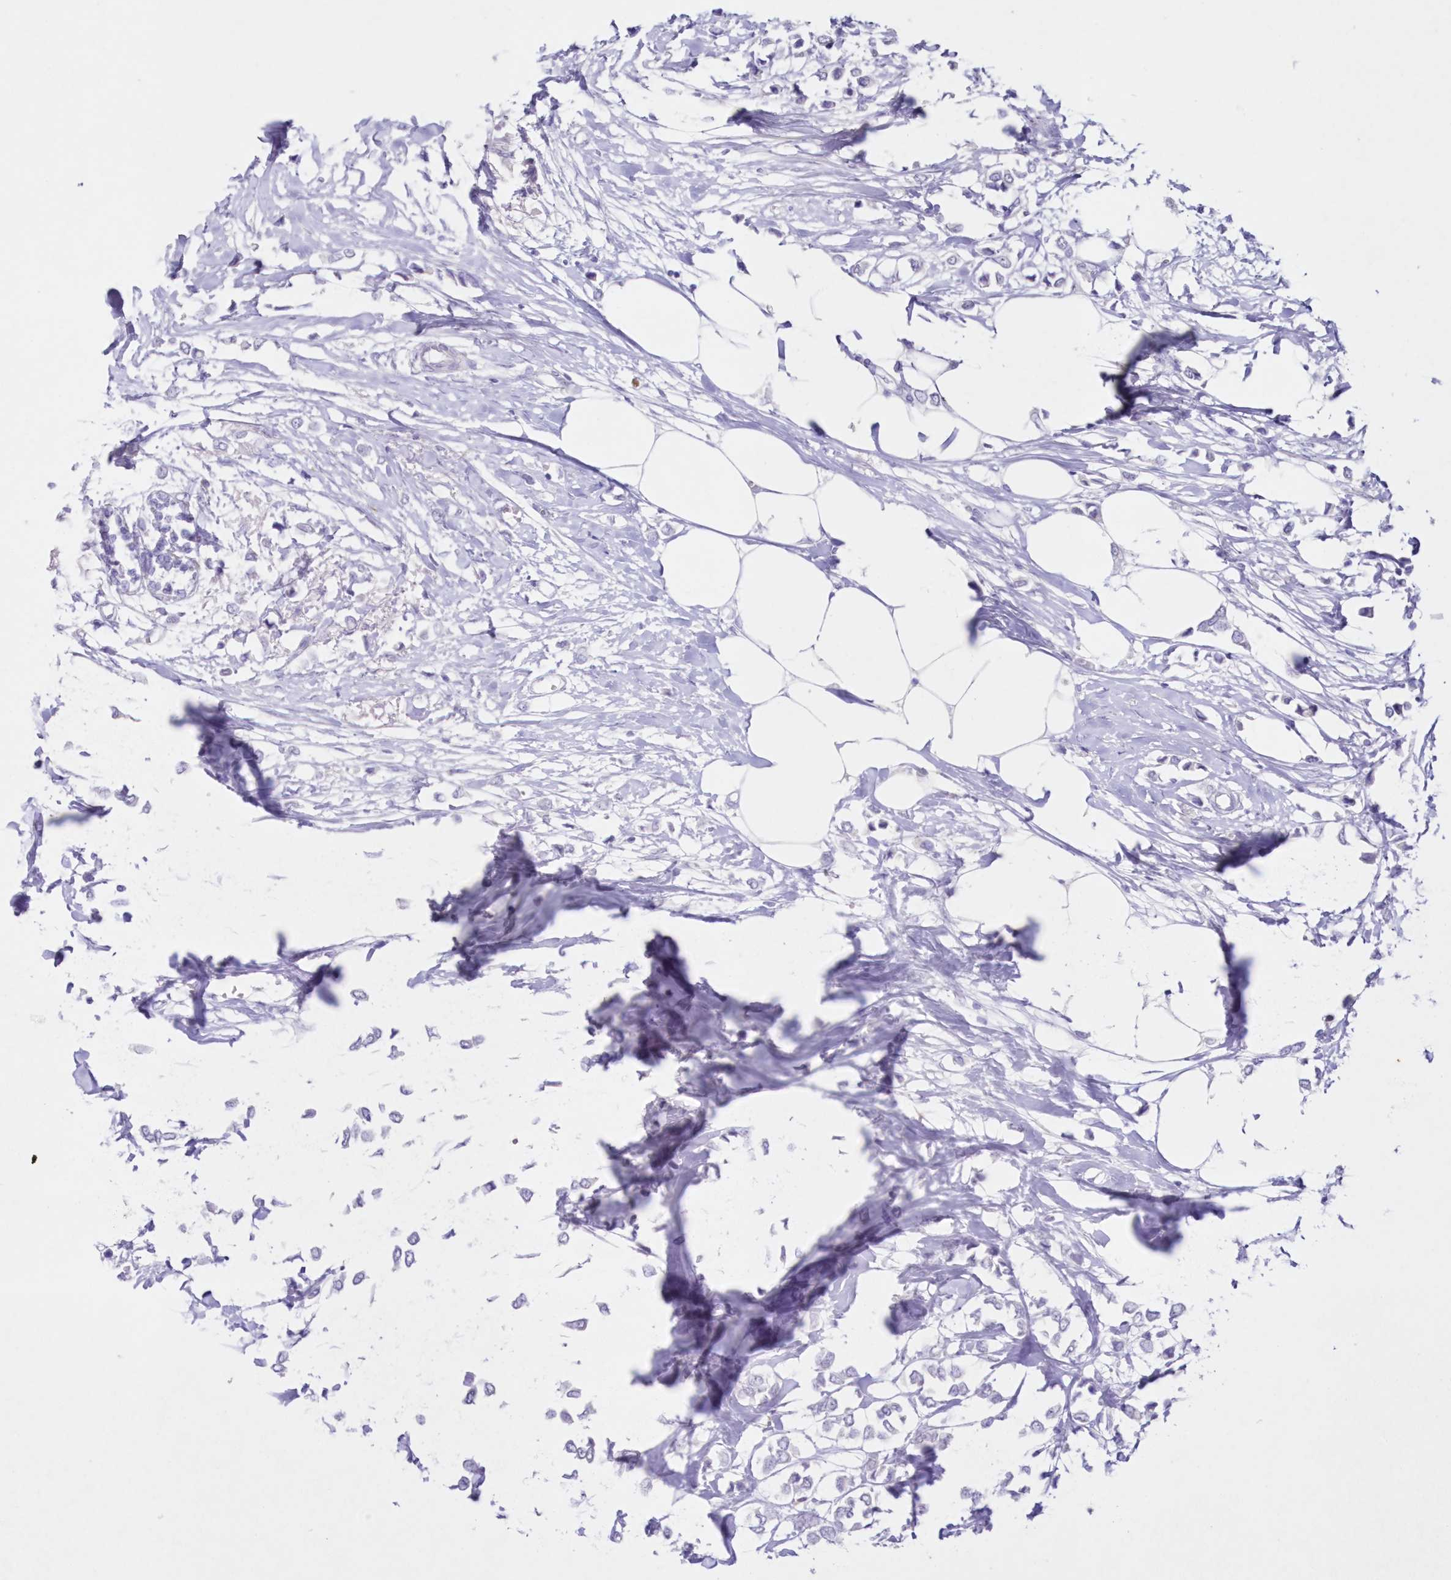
{"staining": {"intensity": "negative", "quantity": "none", "location": "none"}, "tissue": "breast cancer", "cell_type": "Tumor cells", "image_type": "cancer", "snomed": [{"axis": "morphology", "description": "Lobular carcinoma"}, {"axis": "topography", "description": "Breast"}], "caption": "A photomicrograph of human breast cancer (lobular carcinoma) is negative for staining in tumor cells.", "gene": "GCKR", "patient": {"sex": "female", "age": 51}}